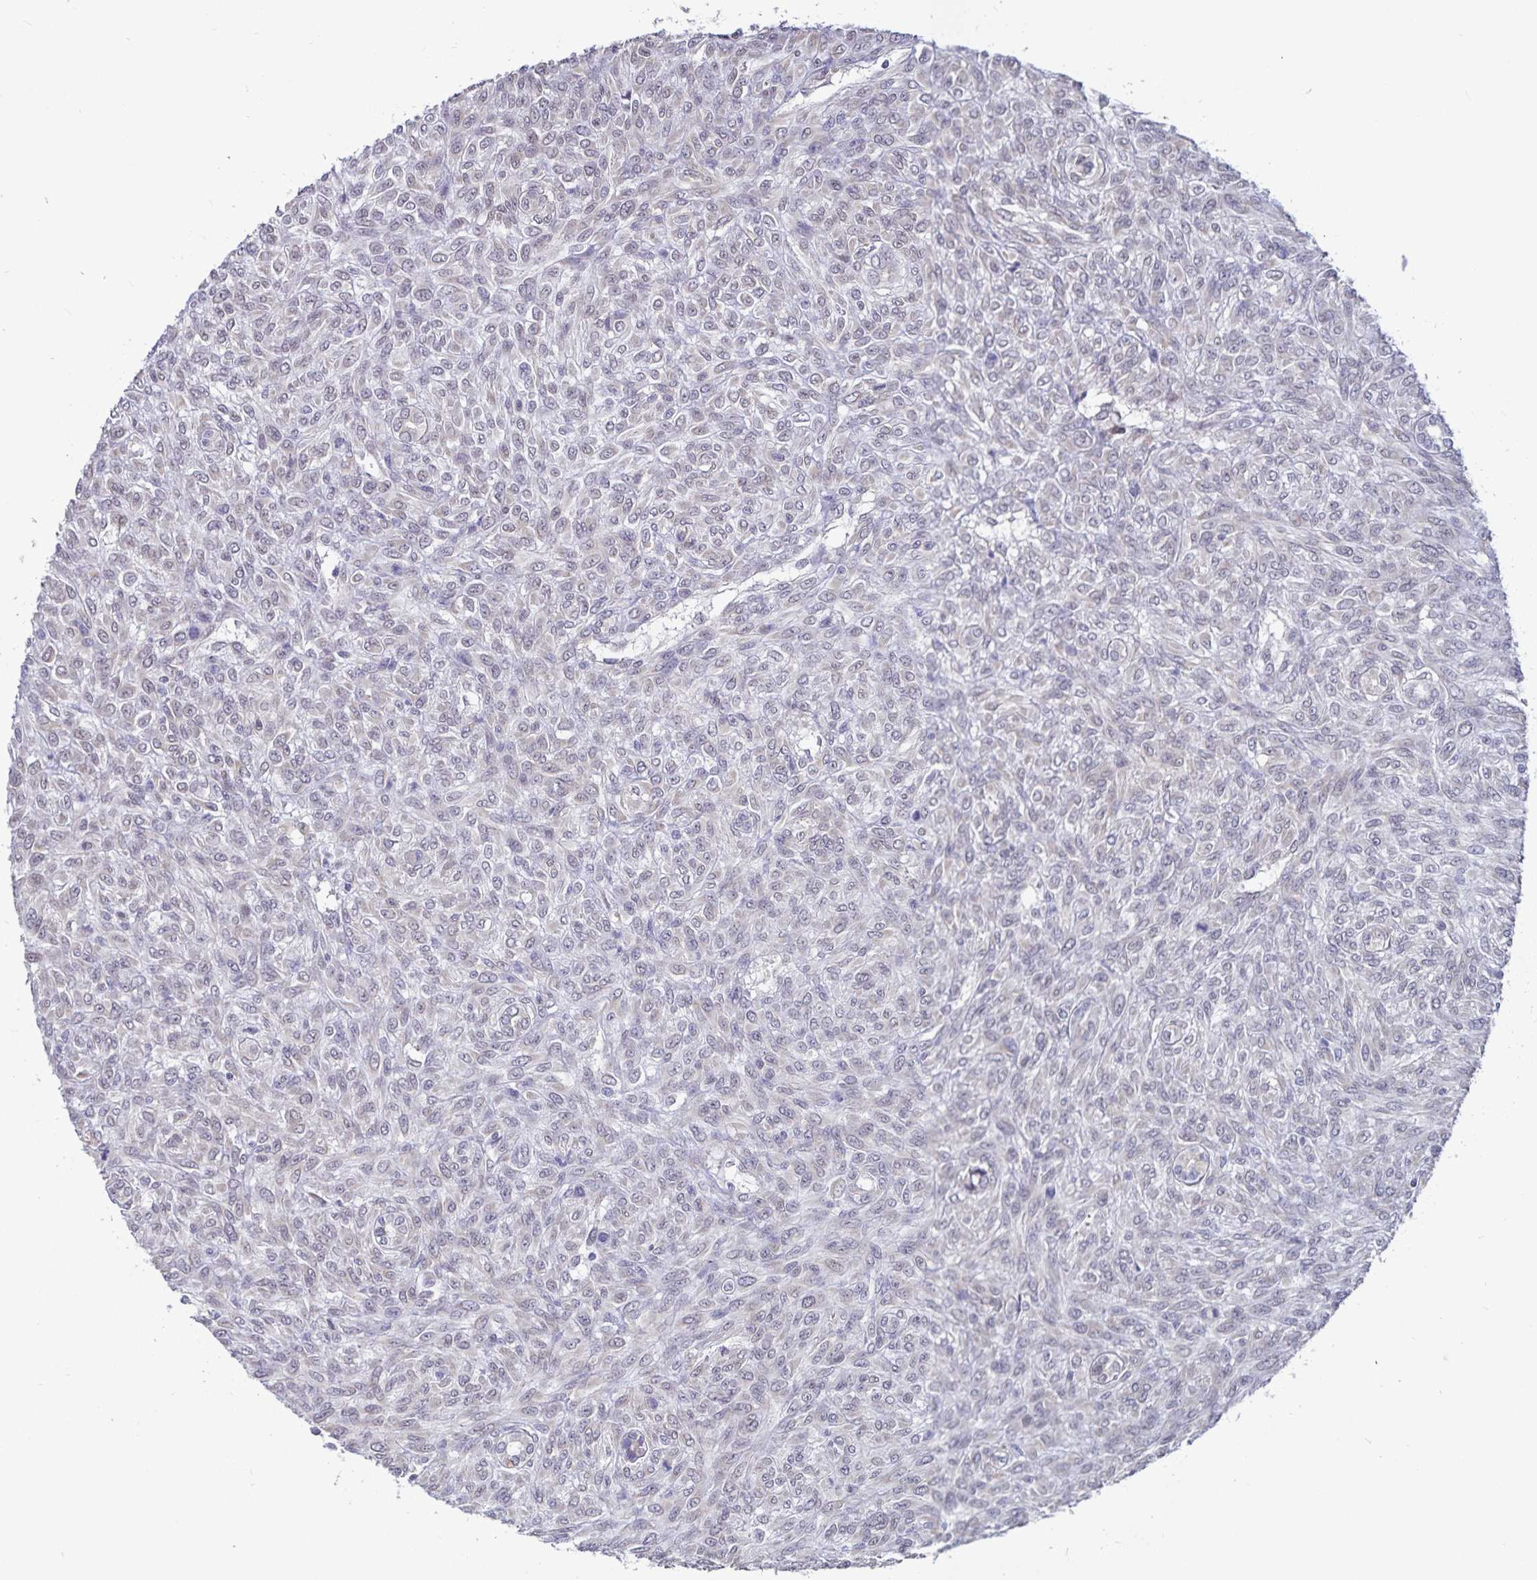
{"staining": {"intensity": "negative", "quantity": "none", "location": "none"}, "tissue": "renal cancer", "cell_type": "Tumor cells", "image_type": "cancer", "snomed": [{"axis": "morphology", "description": "Adenocarcinoma, NOS"}, {"axis": "topography", "description": "Kidney"}], "caption": "Immunohistochemistry histopathology image of human renal cancer stained for a protein (brown), which displays no staining in tumor cells.", "gene": "ATP2A2", "patient": {"sex": "male", "age": 58}}